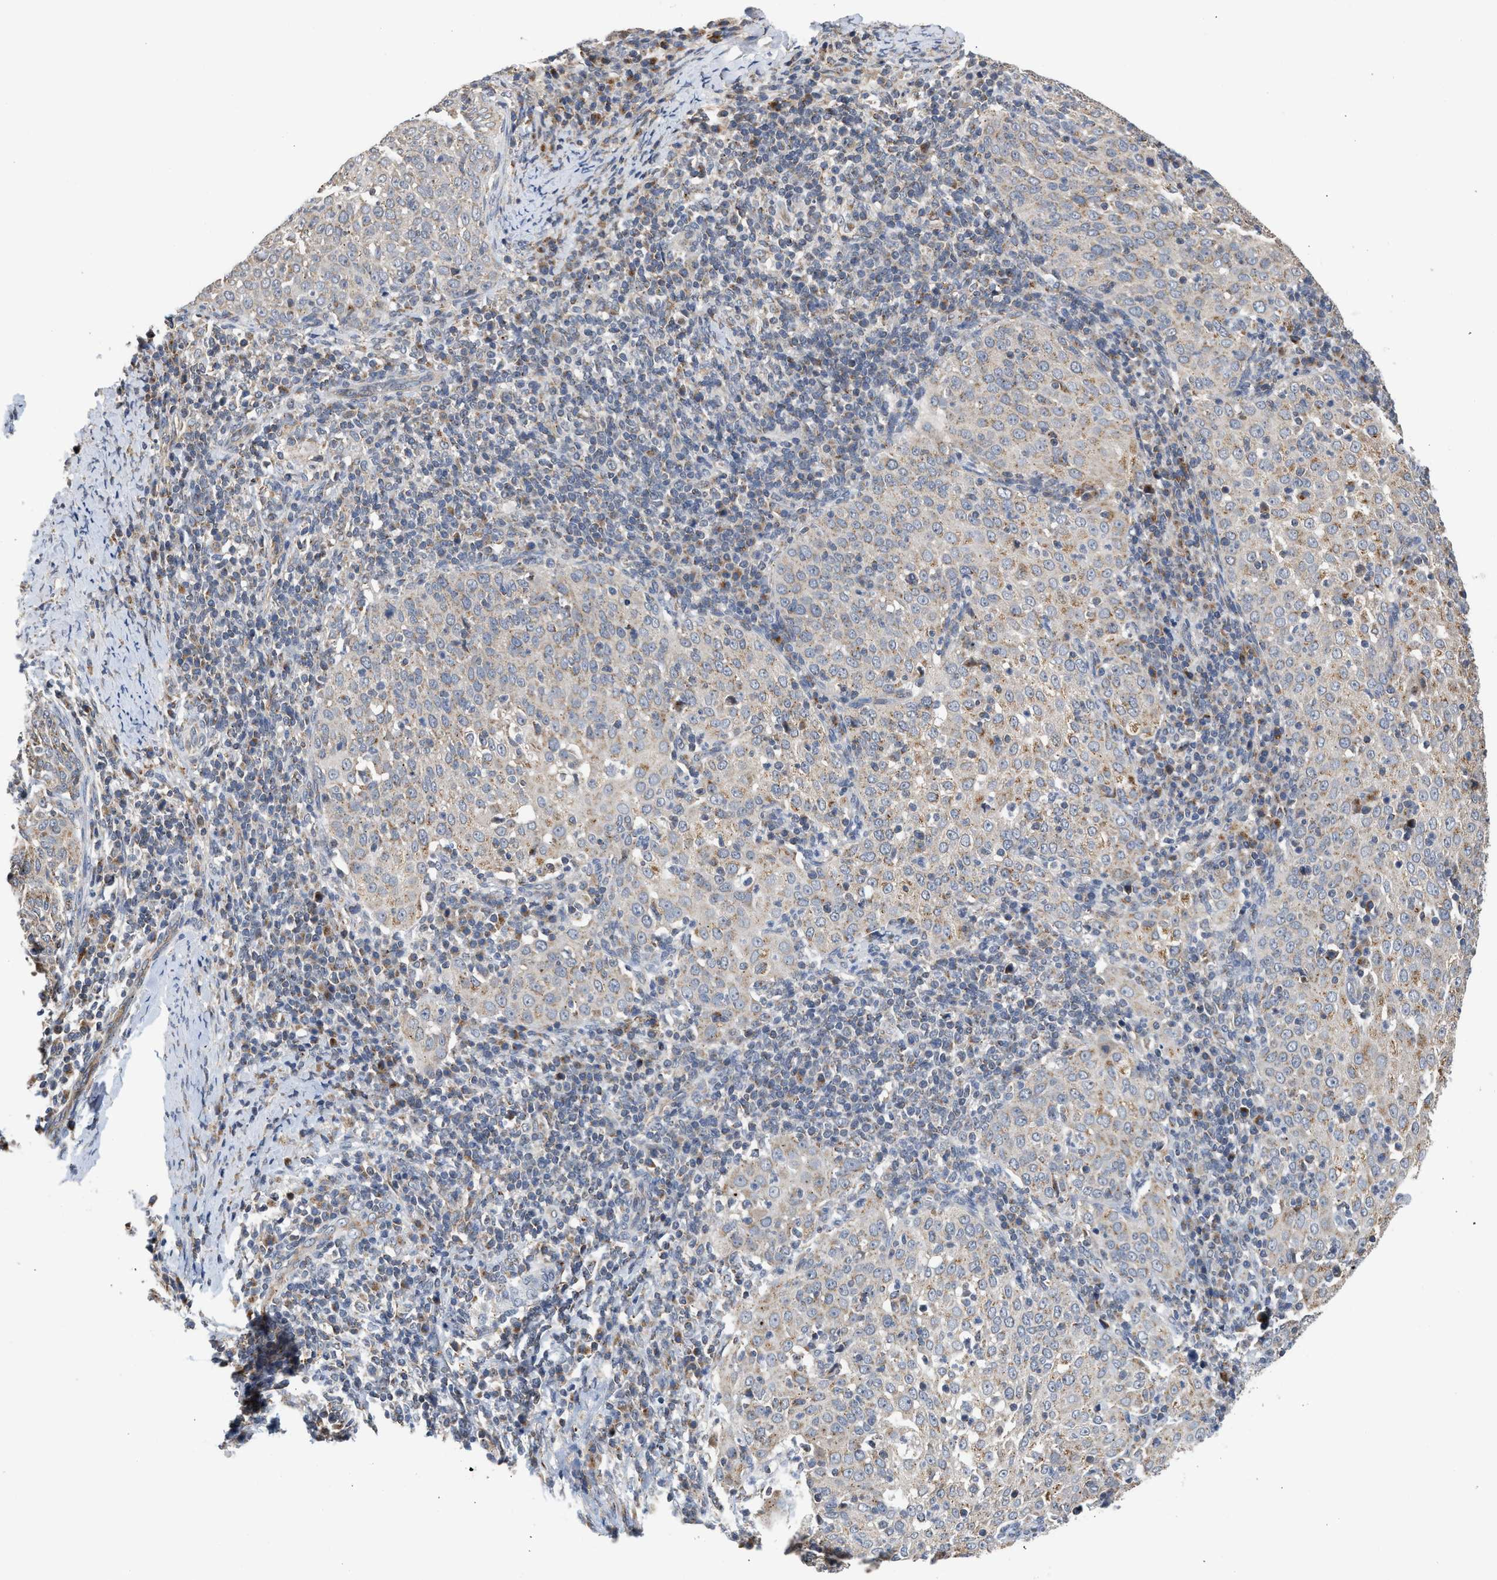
{"staining": {"intensity": "negative", "quantity": "none", "location": "none"}, "tissue": "cervical cancer", "cell_type": "Tumor cells", "image_type": "cancer", "snomed": [{"axis": "morphology", "description": "Squamous cell carcinoma, NOS"}, {"axis": "topography", "description": "Cervix"}], "caption": "A high-resolution image shows IHC staining of cervical cancer (squamous cell carcinoma), which exhibits no significant staining in tumor cells.", "gene": "PIM1", "patient": {"sex": "female", "age": 51}}